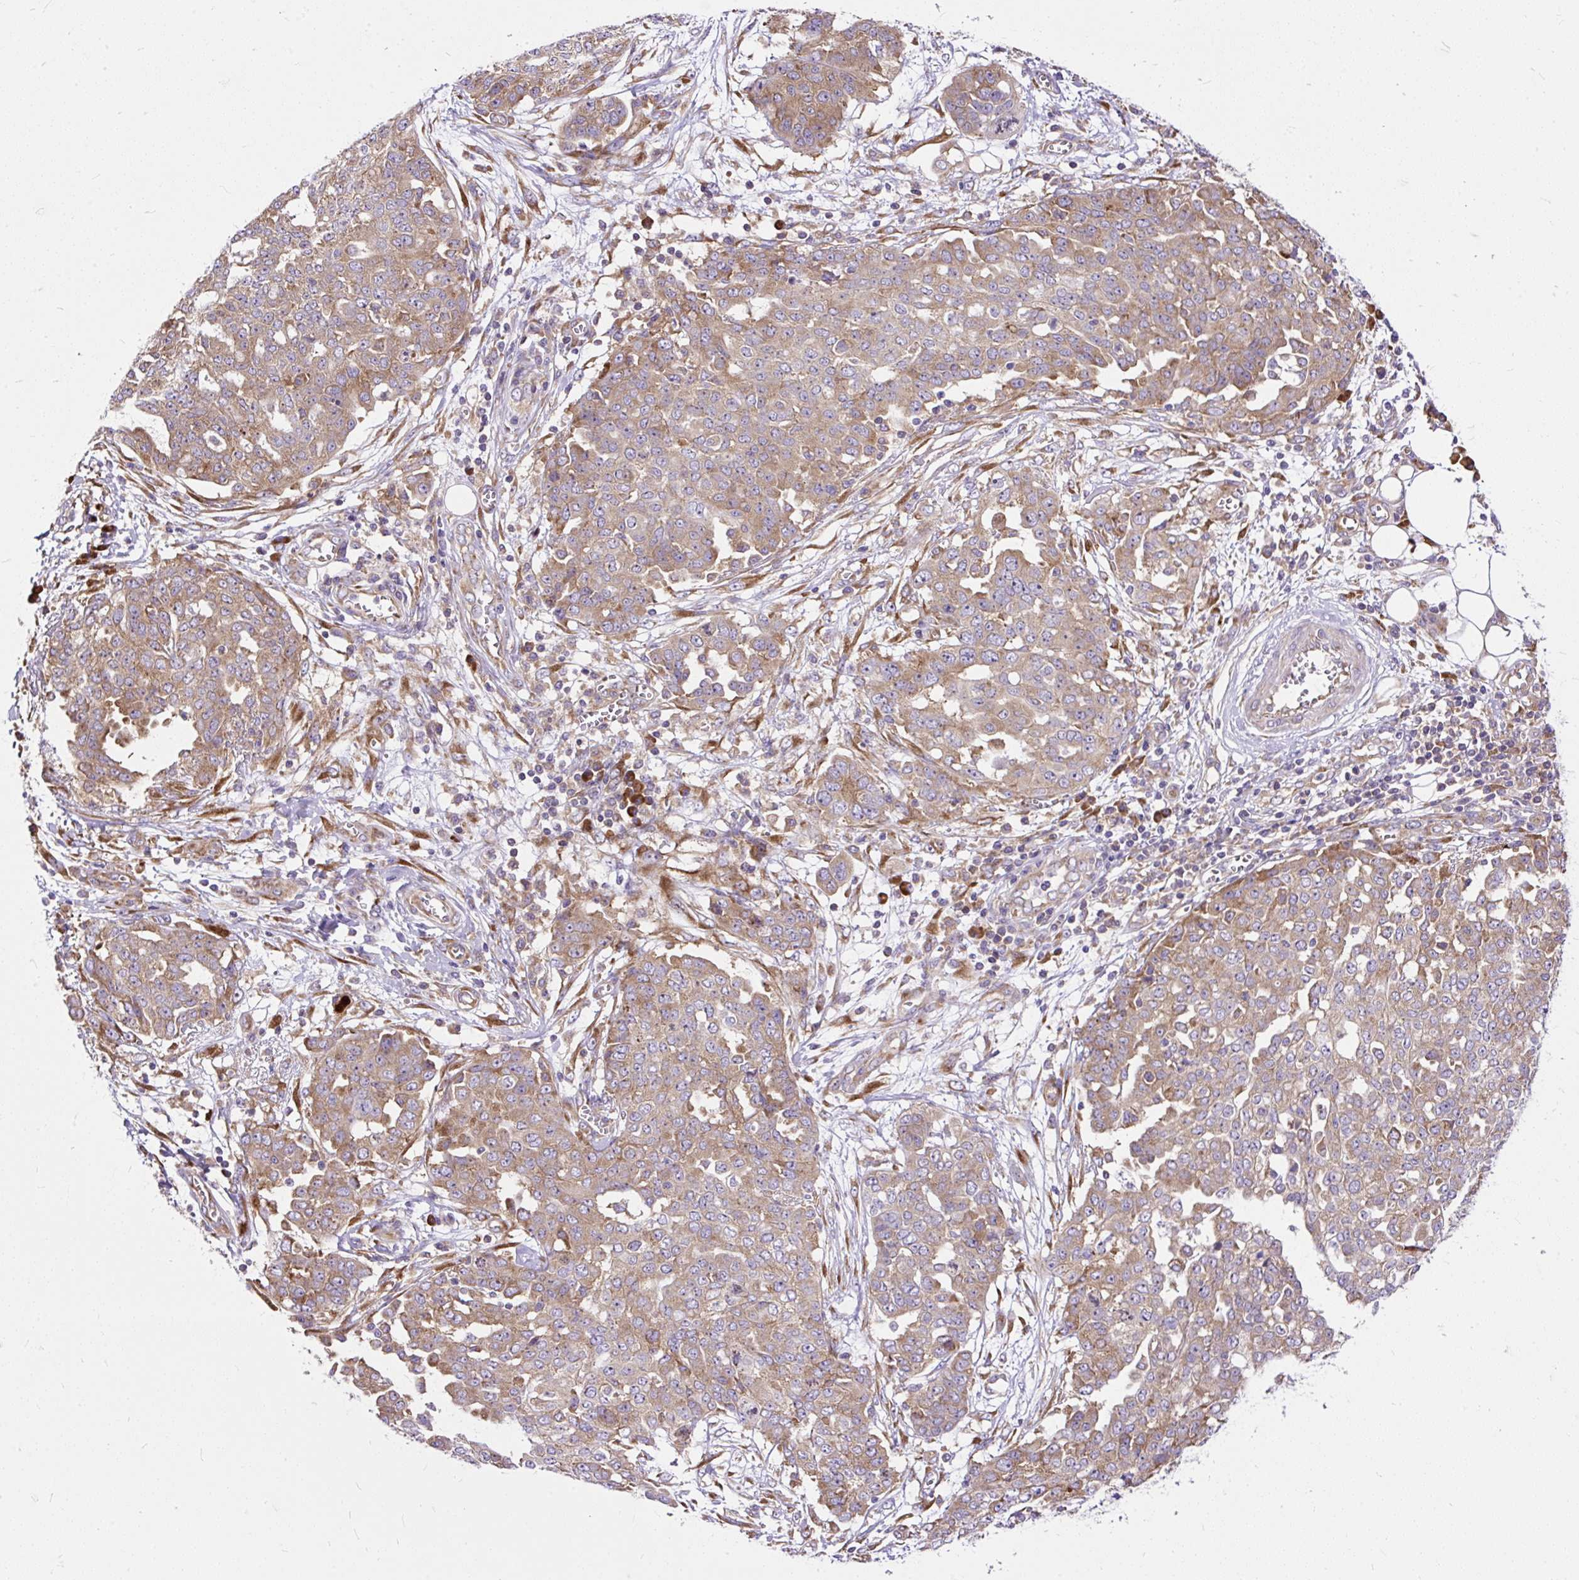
{"staining": {"intensity": "moderate", "quantity": ">75%", "location": "cytoplasmic/membranous"}, "tissue": "ovarian cancer", "cell_type": "Tumor cells", "image_type": "cancer", "snomed": [{"axis": "morphology", "description": "Cystadenocarcinoma, serous, NOS"}, {"axis": "topography", "description": "Soft tissue"}, {"axis": "topography", "description": "Ovary"}], "caption": "An image of serous cystadenocarcinoma (ovarian) stained for a protein shows moderate cytoplasmic/membranous brown staining in tumor cells. (brown staining indicates protein expression, while blue staining denotes nuclei).", "gene": "RPS5", "patient": {"sex": "female", "age": 57}}